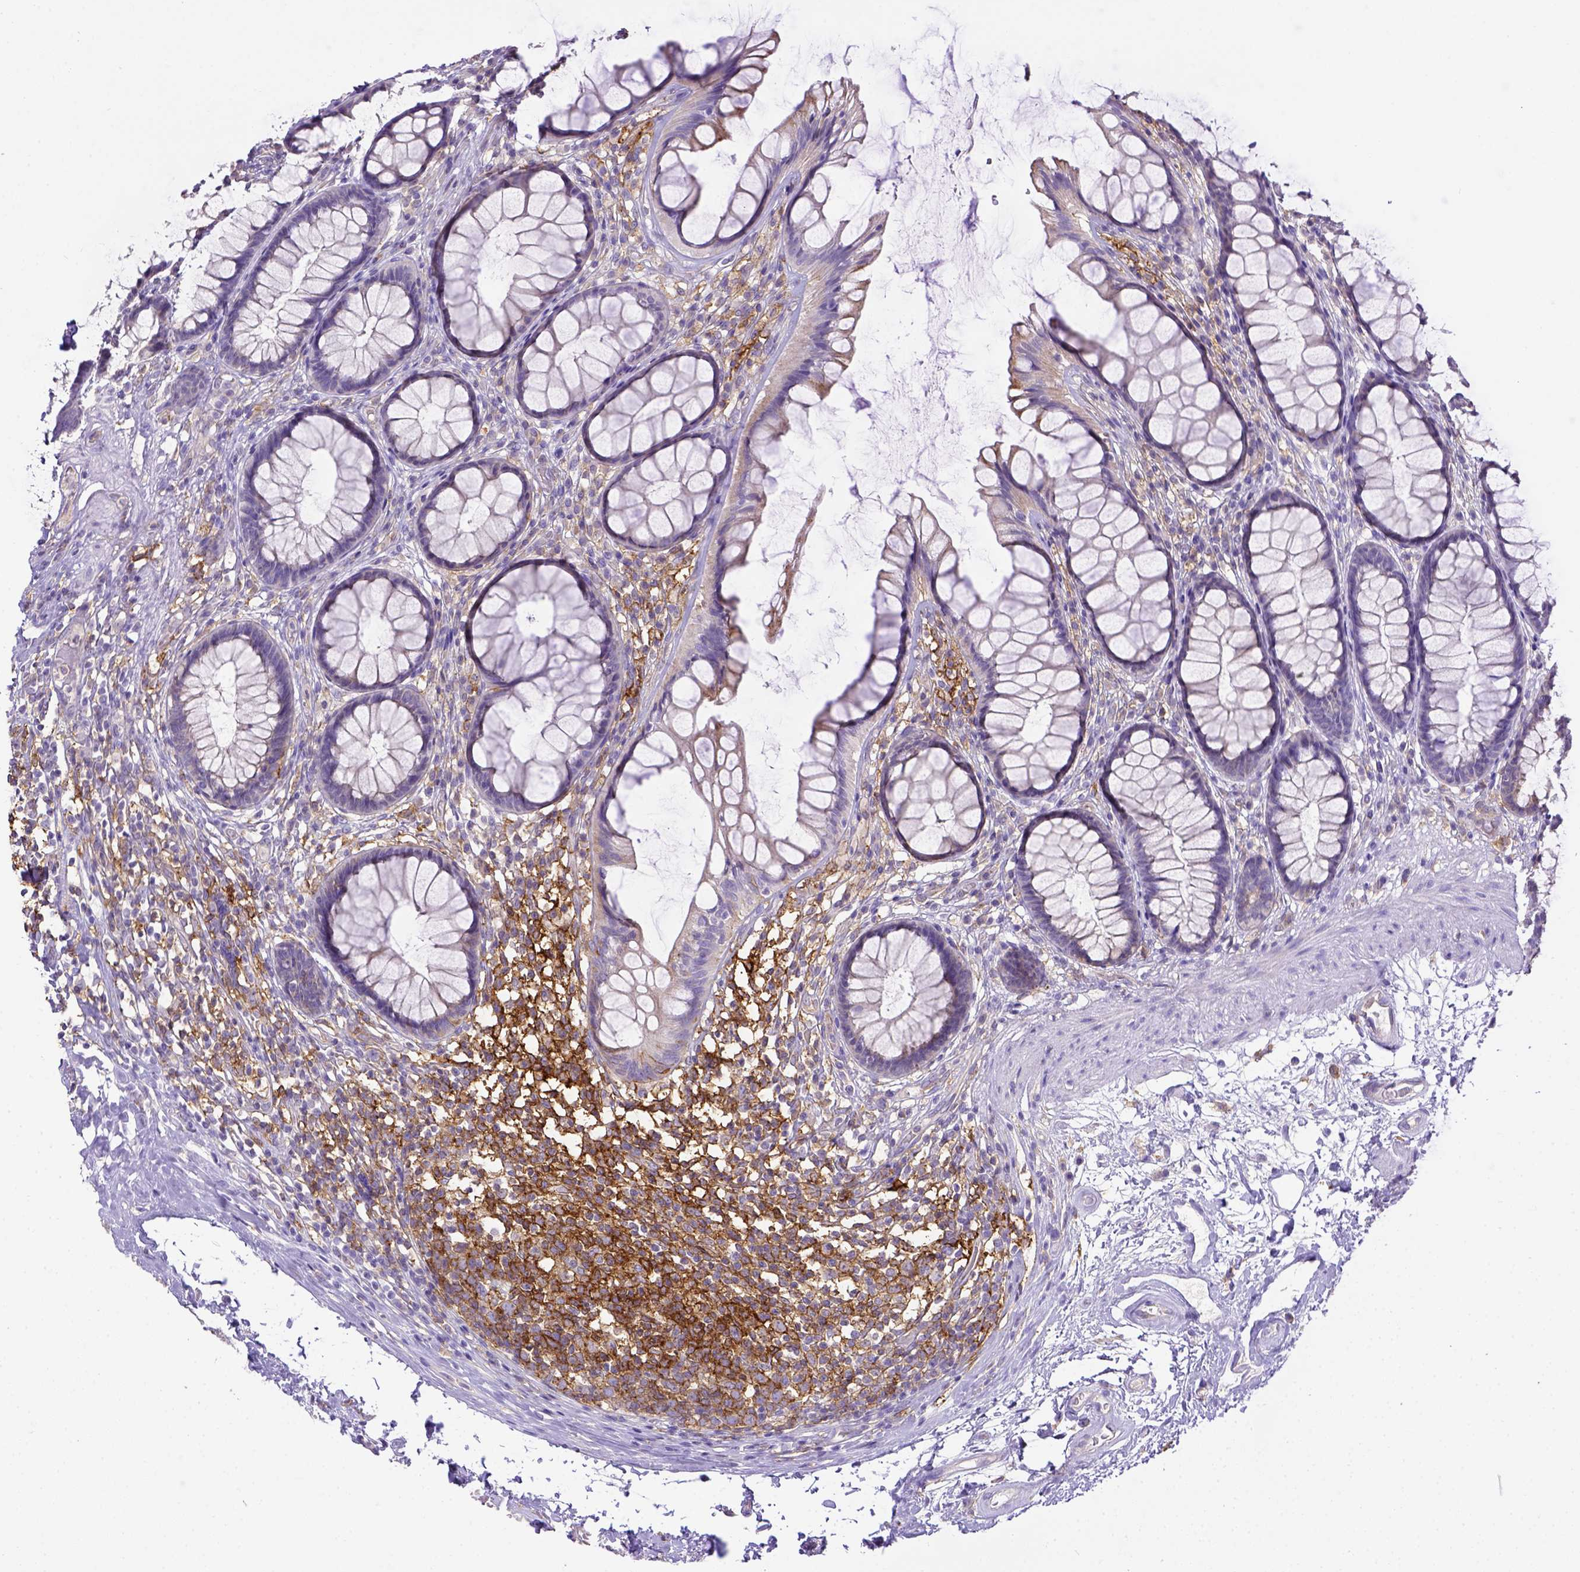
{"staining": {"intensity": "negative", "quantity": "none", "location": "none"}, "tissue": "rectum", "cell_type": "Glandular cells", "image_type": "normal", "snomed": [{"axis": "morphology", "description": "Normal tissue, NOS"}, {"axis": "topography", "description": "Rectum"}], "caption": "This photomicrograph is of benign rectum stained with immunohistochemistry (IHC) to label a protein in brown with the nuclei are counter-stained blue. There is no positivity in glandular cells. (Brightfield microscopy of DAB immunohistochemistry (IHC) at high magnification).", "gene": "CD40", "patient": {"sex": "male", "age": 72}}